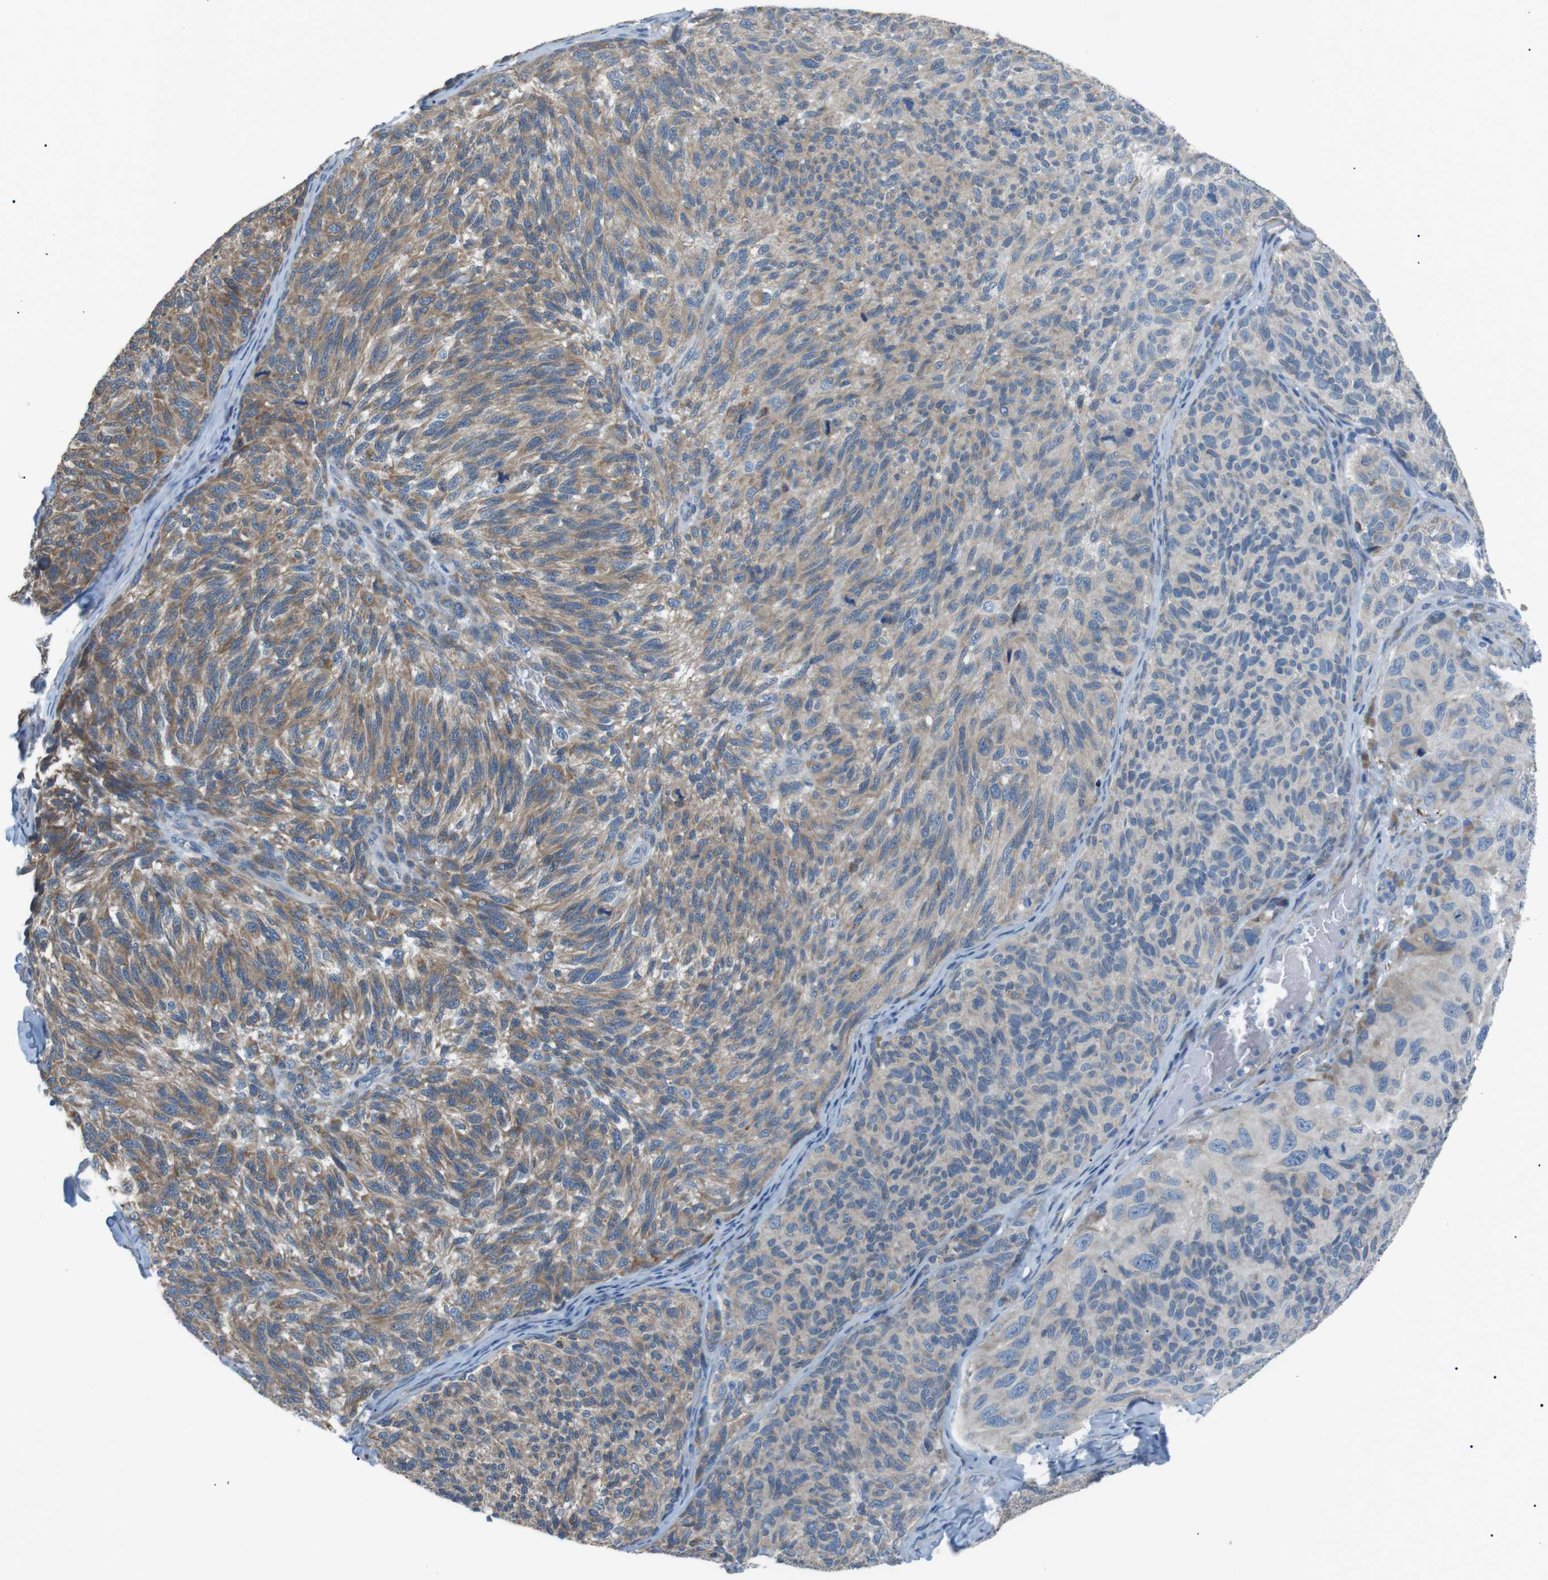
{"staining": {"intensity": "moderate", "quantity": ">75%", "location": "cytoplasmic/membranous"}, "tissue": "melanoma", "cell_type": "Tumor cells", "image_type": "cancer", "snomed": [{"axis": "morphology", "description": "Malignant melanoma, NOS"}, {"axis": "topography", "description": "Skin"}], "caption": "Malignant melanoma tissue shows moderate cytoplasmic/membranous staining in approximately >75% of tumor cells", "gene": "MTARC2", "patient": {"sex": "female", "age": 73}}